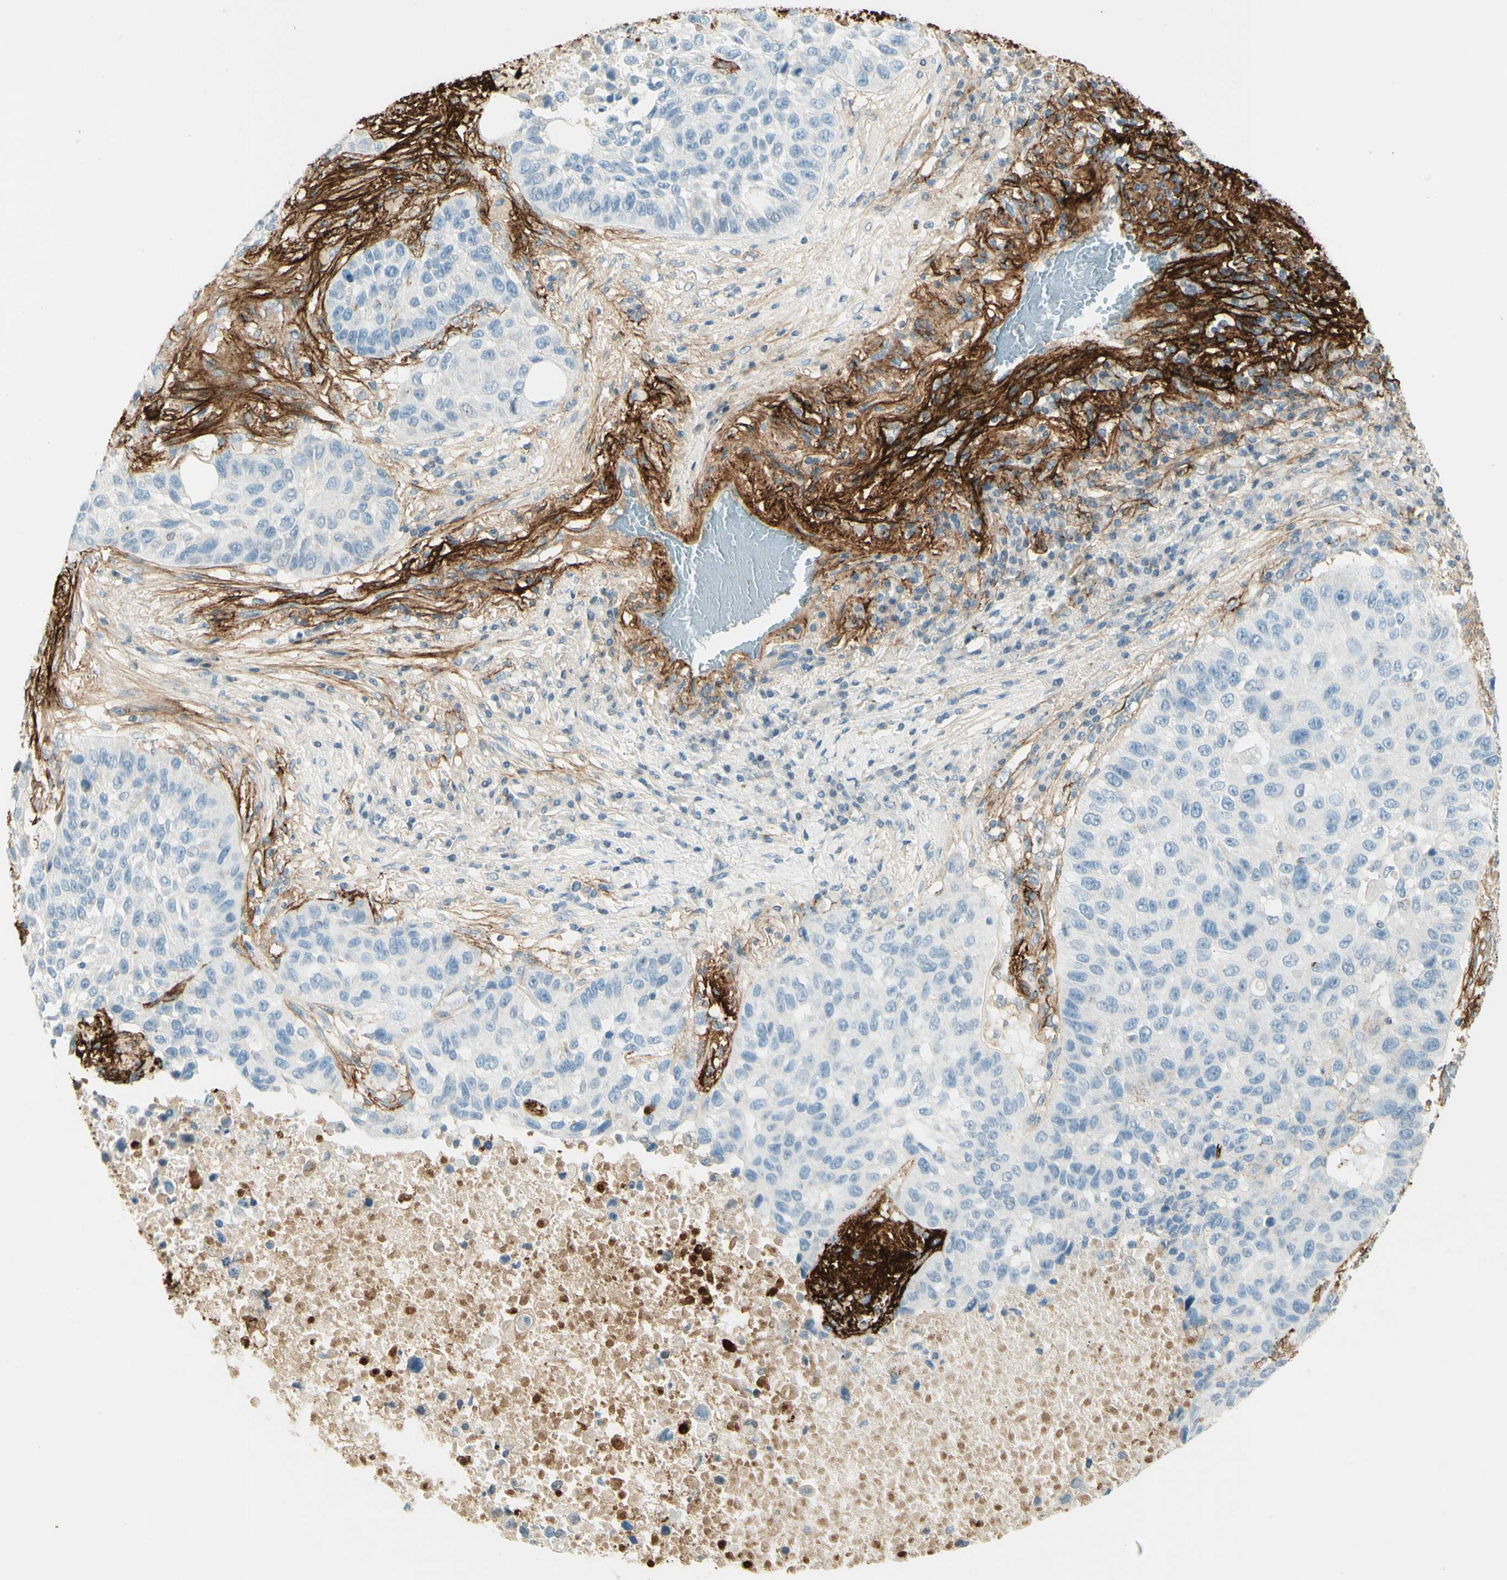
{"staining": {"intensity": "negative", "quantity": "none", "location": "none"}, "tissue": "lung cancer", "cell_type": "Tumor cells", "image_type": "cancer", "snomed": [{"axis": "morphology", "description": "Squamous cell carcinoma, NOS"}, {"axis": "topography", "description": "Lung"}], "caption": "Tumor cells are negative for brown protein staining in lung cancer (squamous cell carcinoma).", "gene": "TNN", "patient": {"sex": "male", "age": 57}}